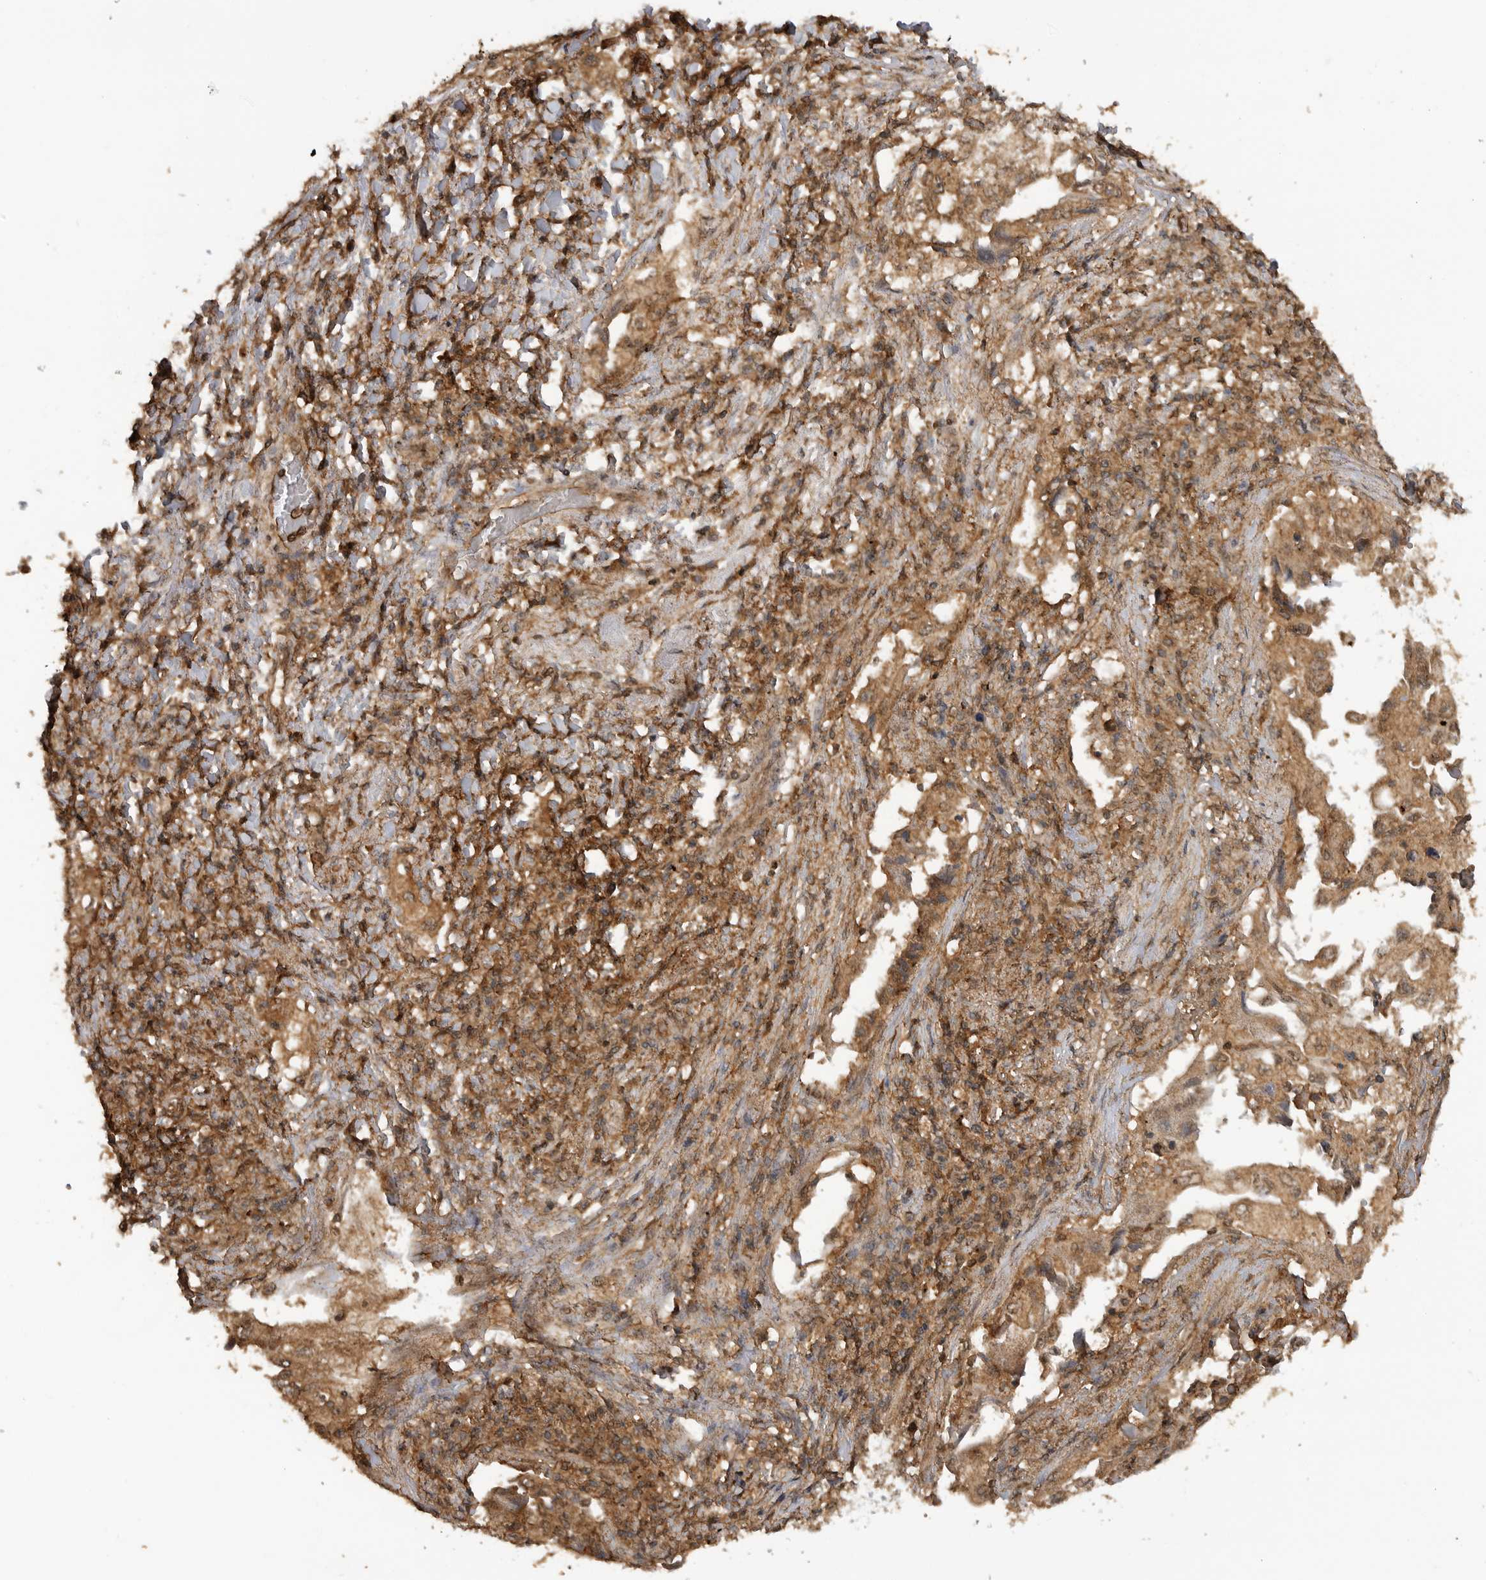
{"staining": {"intensity": "moderate", "quantity": ">75%", "location": "cytoplasmic/membranous"}, "tissue": "lung cancer", "cell_type": "Tumor cells", "image_type": "cancer", "snomed": [{"axis": "morphology", "description": "Adenocarcinoma, NOS"}, {"axis": "topography", "description": "Lung"}], "caption": "IHC staining of lung cancer, which exhibits medium levels of moderate cytoplasmic/membranous expression in about >75% of tumor cells indicating moderate cytoplasmic/membranous protein positivity. The staining was performed using DAB (brown) for protein detection and nuclei were counterstained in hematoxylin (blue).", "gene": "ICOSLG", "patient": {"sex": "female", "age": 51}}